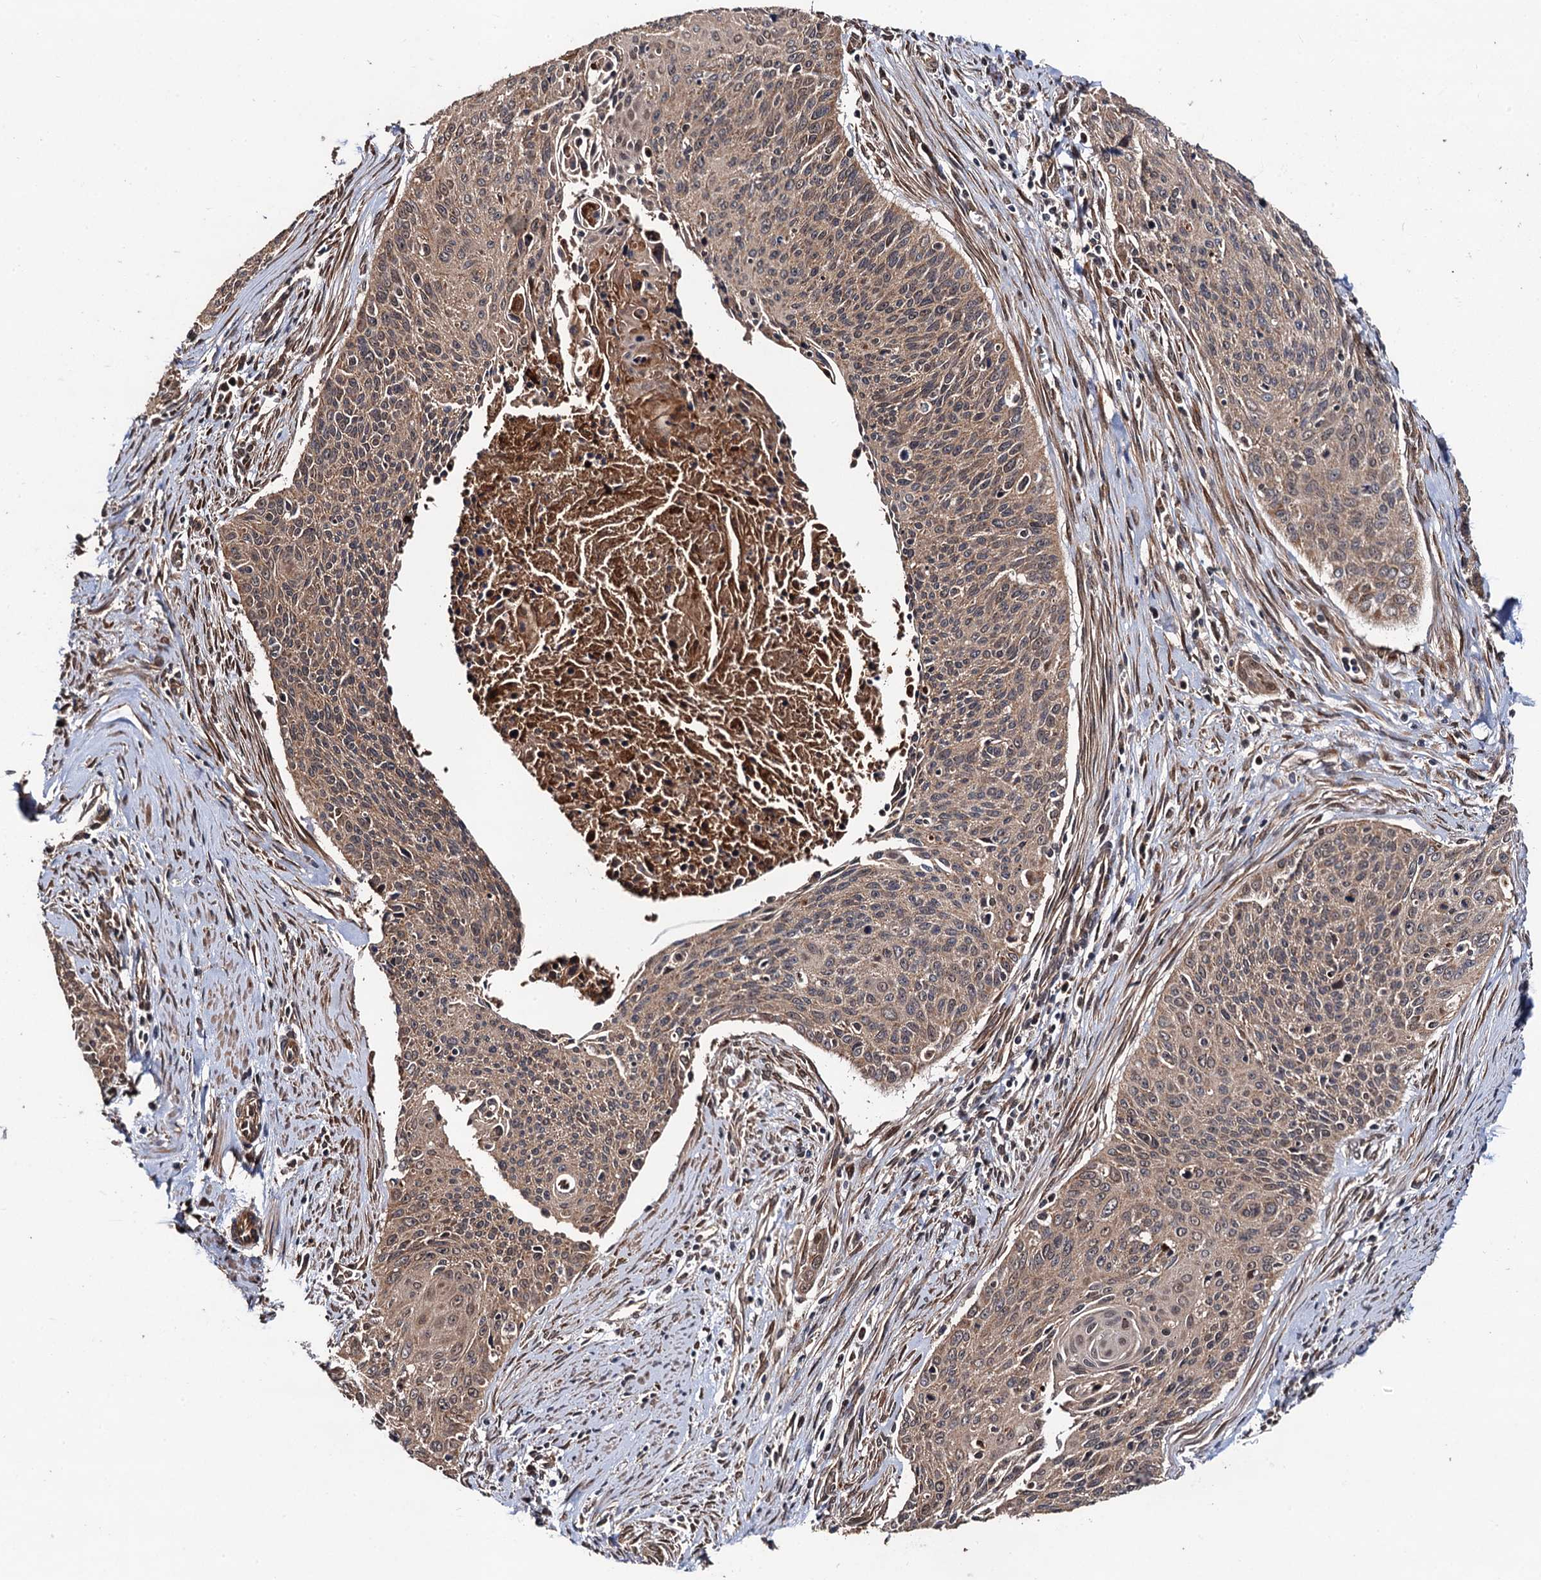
{"staining": {"intensity": "moderate", "quantity": ">75%", "location": "cytoplasmic/membranous"}, "tissue": "cervical cancer", "cell_type": "Tumor cells", "image_type": "cancer", "snomed": [{"axis": "morphology", "description": "Squamous cell carcinoma, NOS"}, {"axis": "topography", "description": "Cervix"}], "caption": "Cervical squamous cell carcinoma was stained to show a protein in brown. There is medium levels of moderate cytoplasmic/membranous expression in about >75% of tumor cells.", "gene": "MIER2", "patient": {"sex": "female", "age": 55}}